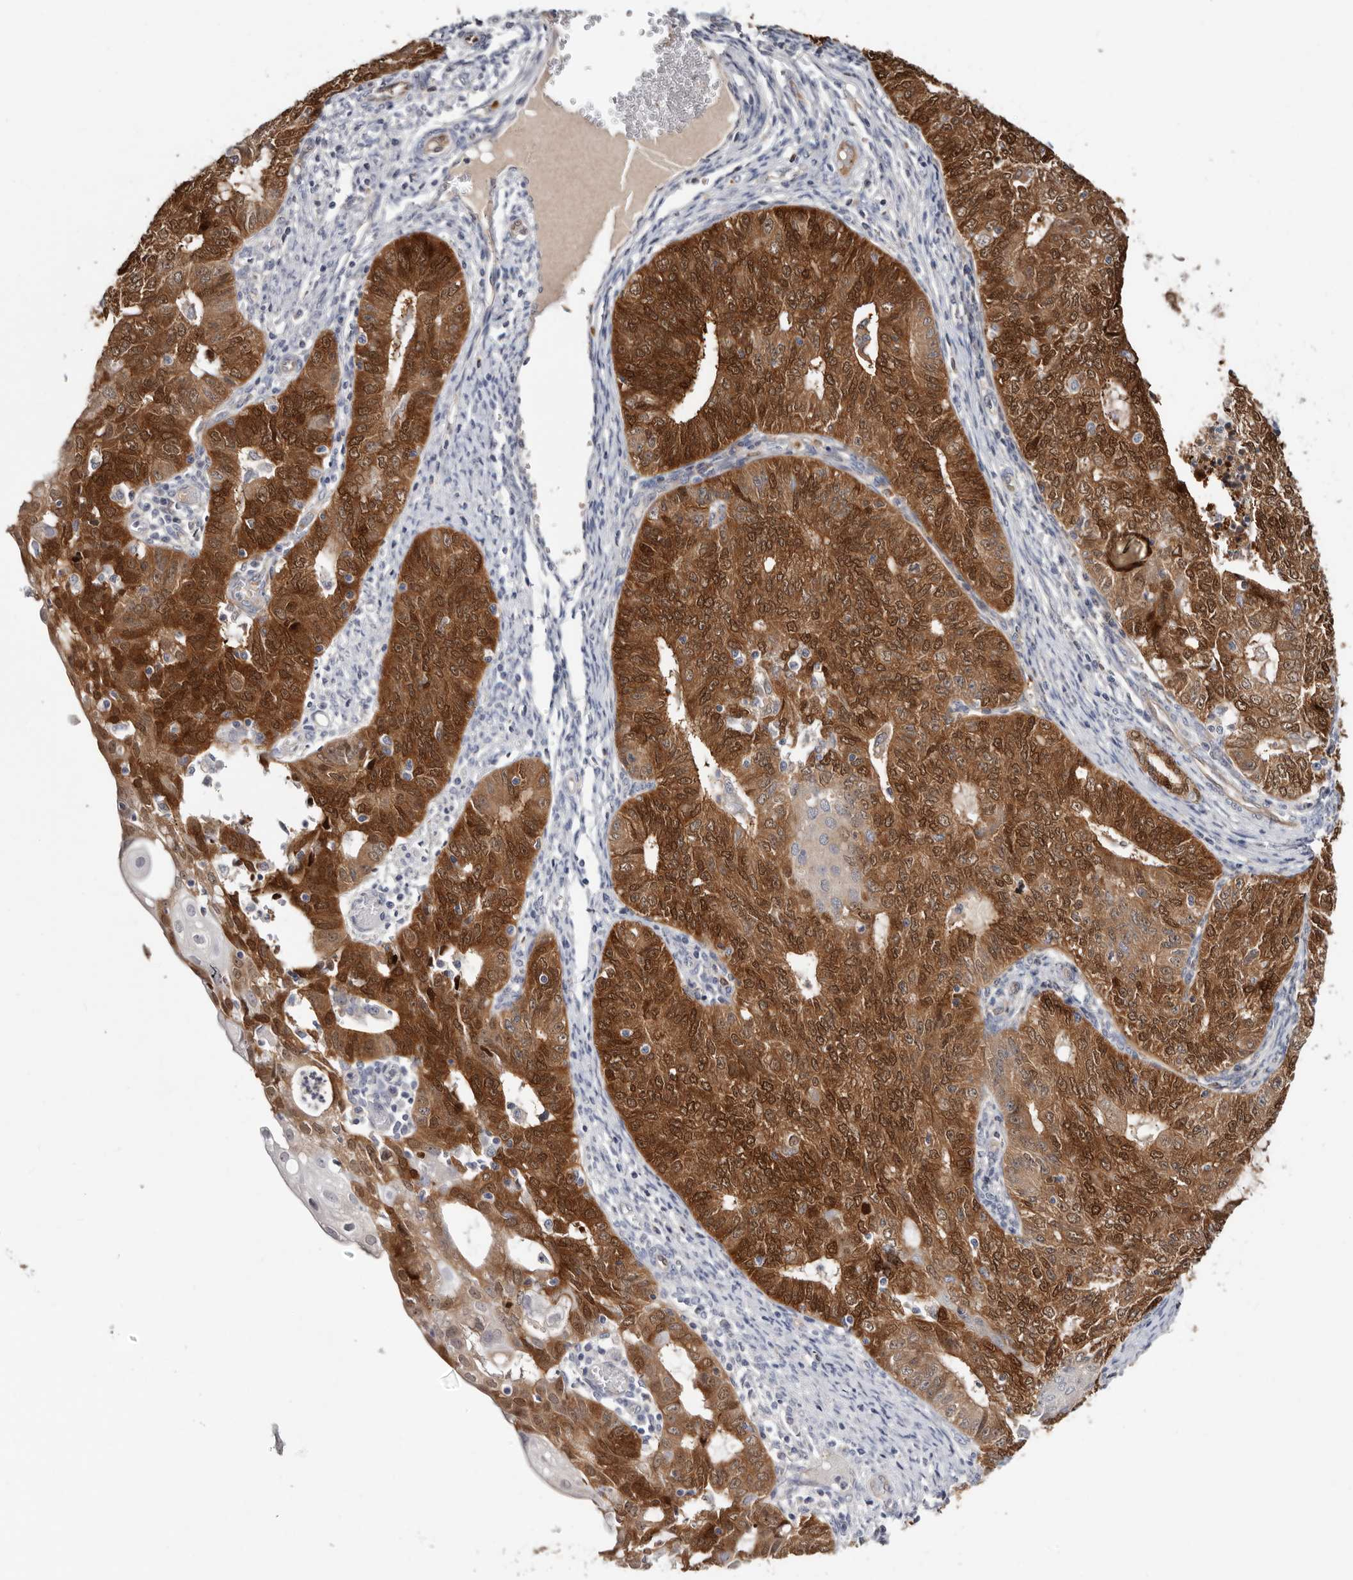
{"staining": {"intensity": "strong", "quantity": ">75%", "location": "cytoplasmic/membranous,nuclear"}, "tissue": "endometrial cancer", "cell_type": "Tumor cells", "image_type": "cancer", "snomed": [{"axis": "morphology", "description": "Adenocarcinoma, NOS"}, {"axis": "topography", "description": "Endometrium"}], "caption": "Protein expression analysis of human adenocarcinoma (endometrial) reveals strong cytoplasmic/membranous and nuclear expression in about >75% of tumor cells.", "gene": "PKDCC", "patient": {"sex": "female", "age": 32}}